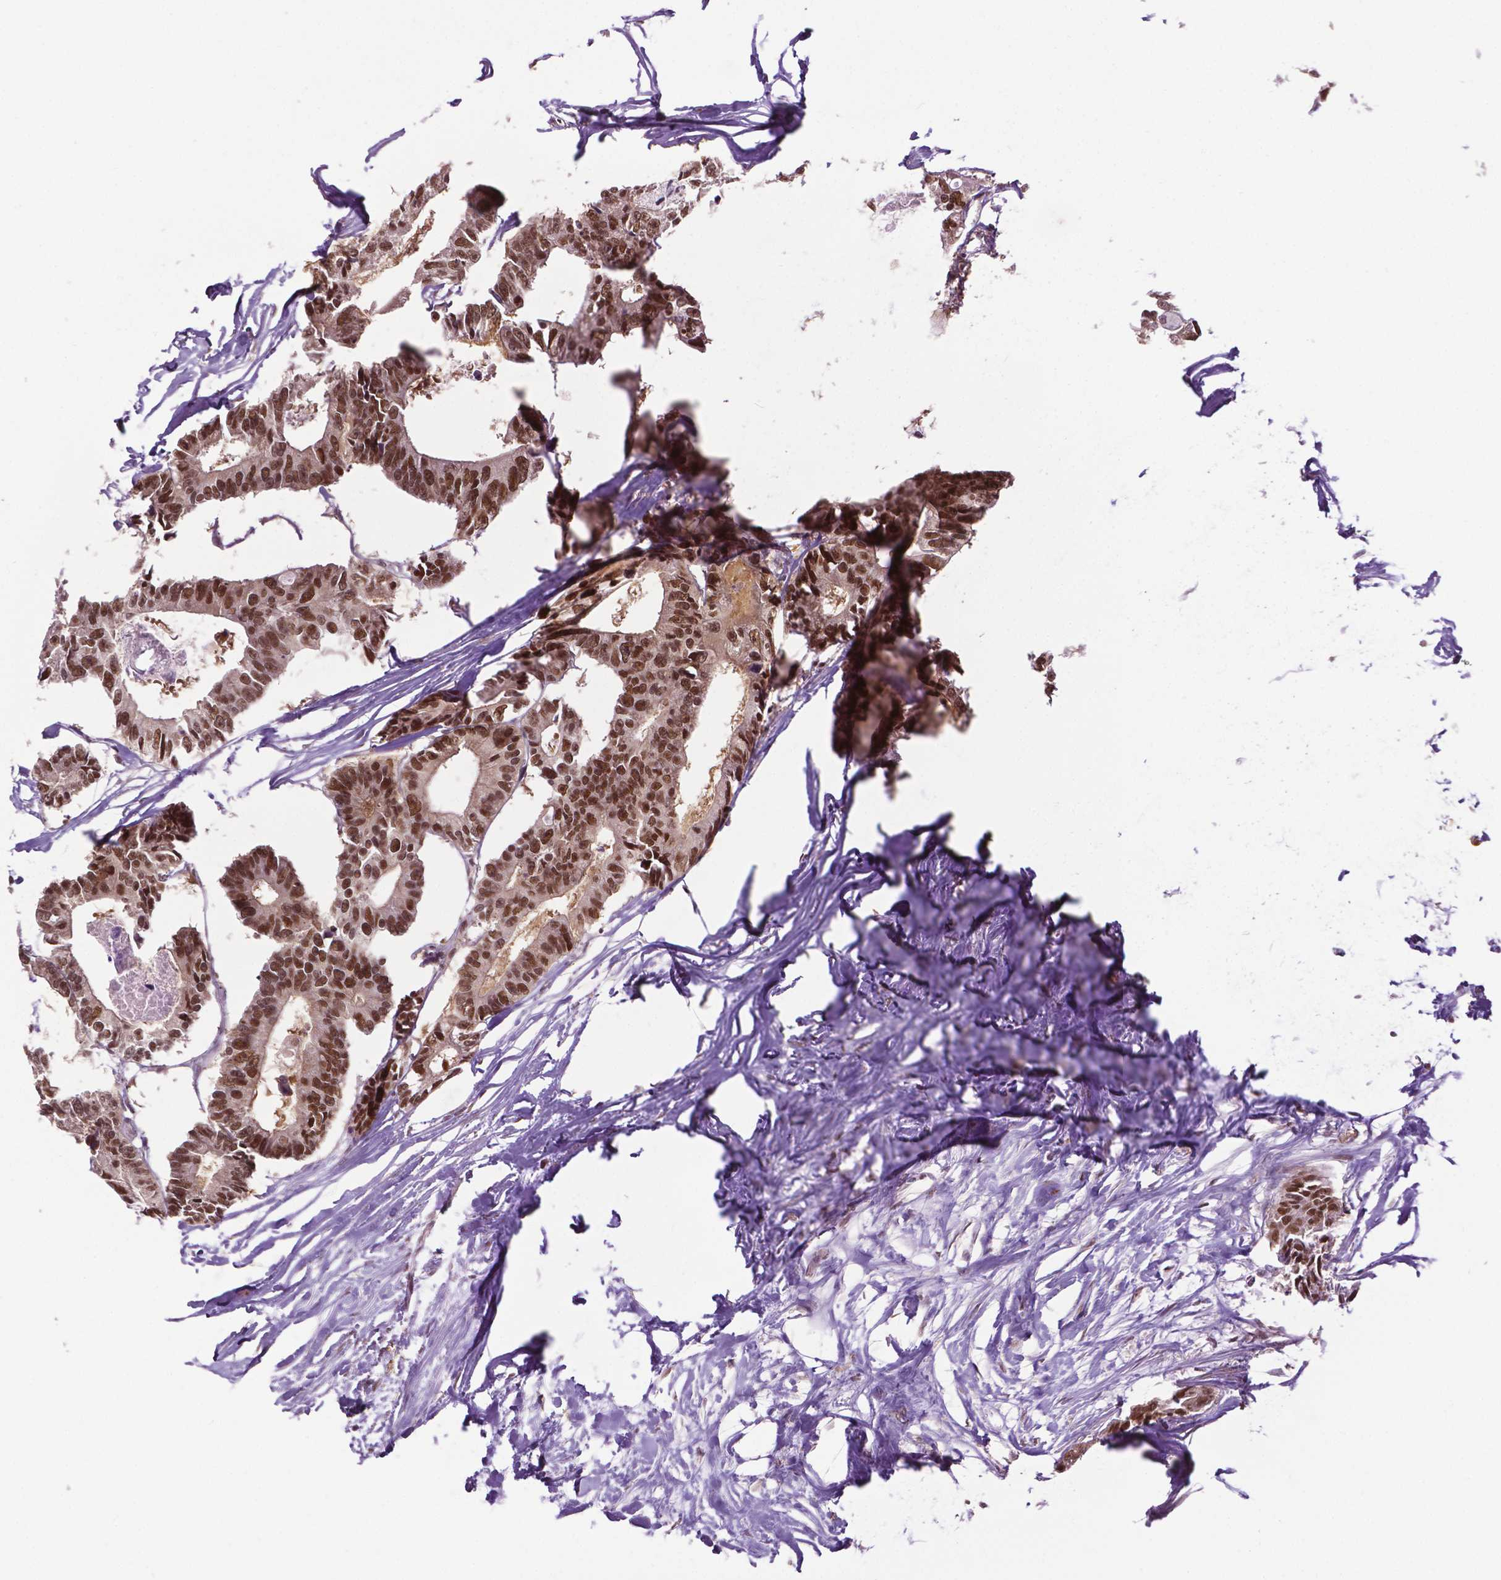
{"staining": {"intensity": "moderate", "quantity": ">75%", "location": "nuclear"}, "tissue": "colorectal cancer", "cell_type": "Tumor cells", "image_type": "cancer", "snomed": [{"axis": "morphology", "description": "Adenocarcinoma, NOS"}, {"axis": "topography", "description": "Rectum"}], "caption": "Colorectal cancer stained with DAB (3,3'-diaminobenzidine) immunohistochemistry demonstrates medium levels of moderate nuclear positivity in about >75% of tumor cells.", "gene": "UBQLN4", "patient": {"sex": "male", "age": 57}}